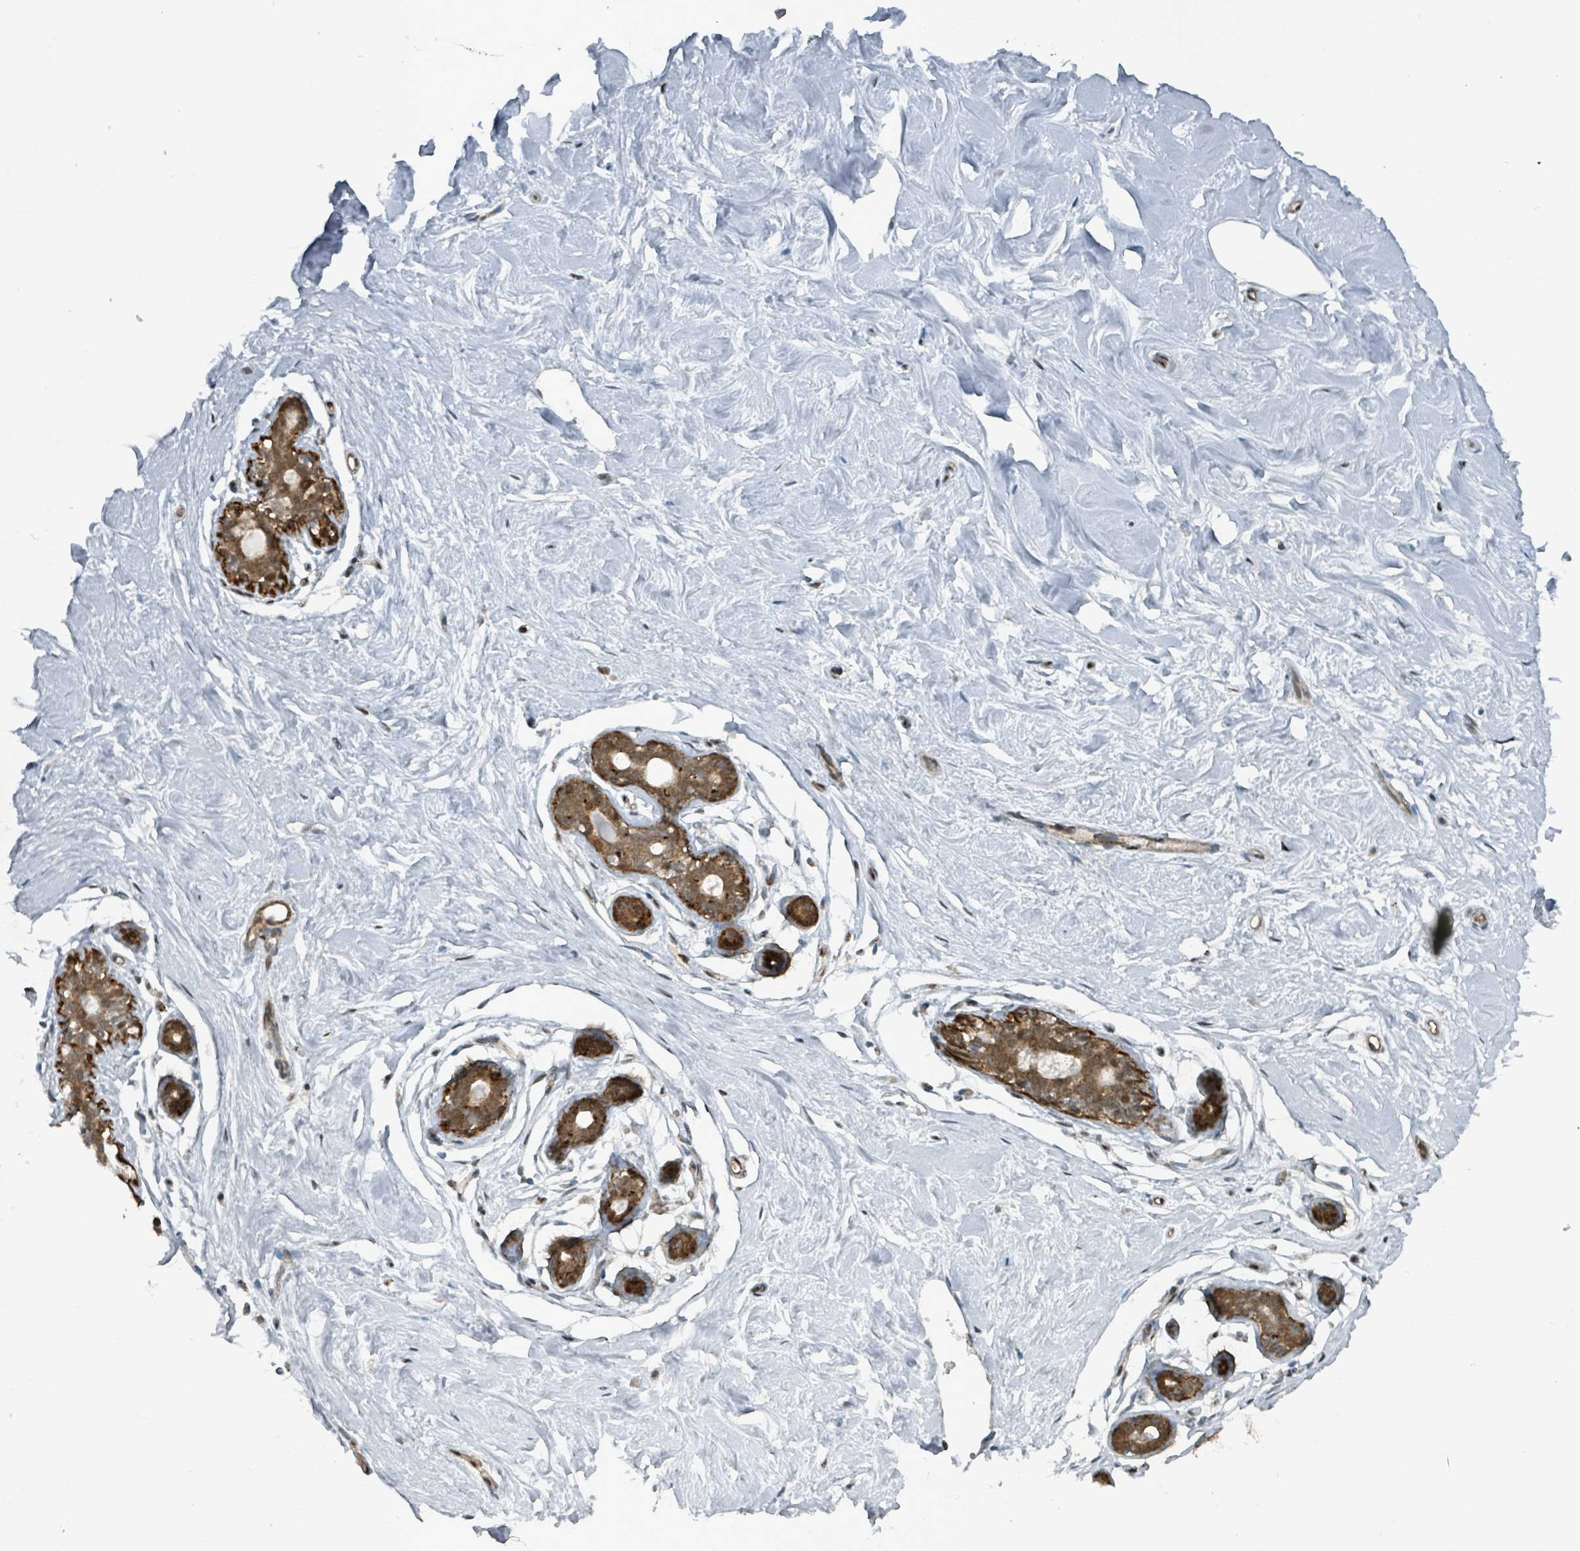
{"staining": {"intensity": "negative", "quantity": "none", "location": "none"}, "tissue": "breast", "cell_type": "Adipocytes", "image_type": "normal", "snomed": [{"axis": "morphology", "description": "Normal tissue, NOS"}, {"axis": "topography", "description": "Breast"}], "caption": "The micrograph displays no significant positivity in adipocytes of breast.", "gene": "RHPN2", "patient": {"sex": "female", "age": 23}}